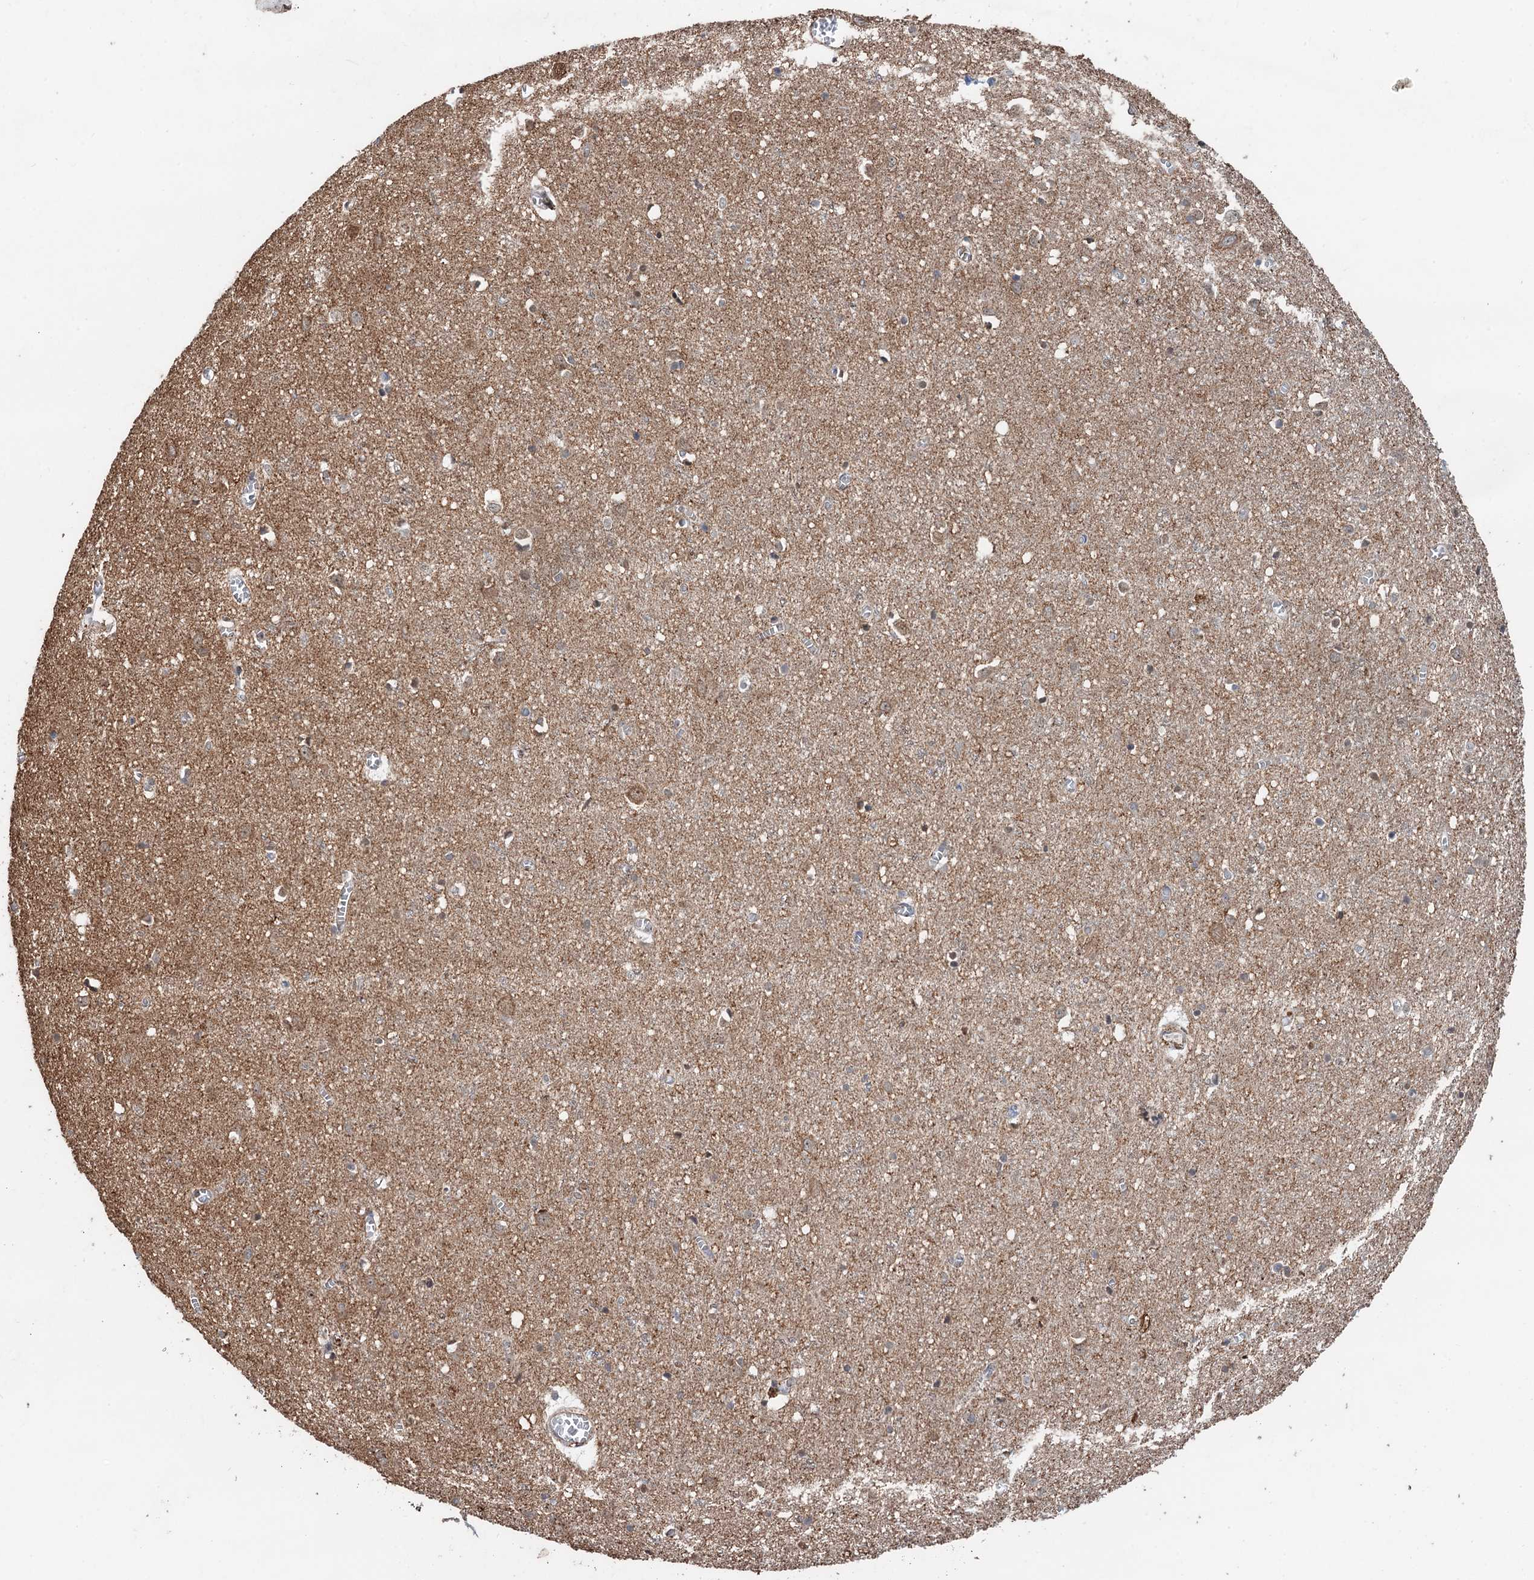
{"staining": {"intensity": "weak", "quantity": "25%-75%", "location": "cytoplasmic/membranous"}, "tissue": "cerebral cortex", "cell_type": "Endothelial cells", "image_type": "normal", "snomed": [{"axis": "morphology", "description": "Normal tissue, NOS"}, {"axis": "topography", "description": "Cerebral cortex"}], "caption": "Weak cytoplasmic/membranous staining is appreciated in about 25%-75% of endothelial cells in unremarkable cerebral cortex. (DAB IHC, brown staining for protein, blue staining for nuclei).", "gene": "TMA16", "patient": {"sex": "female", "age": 64}}